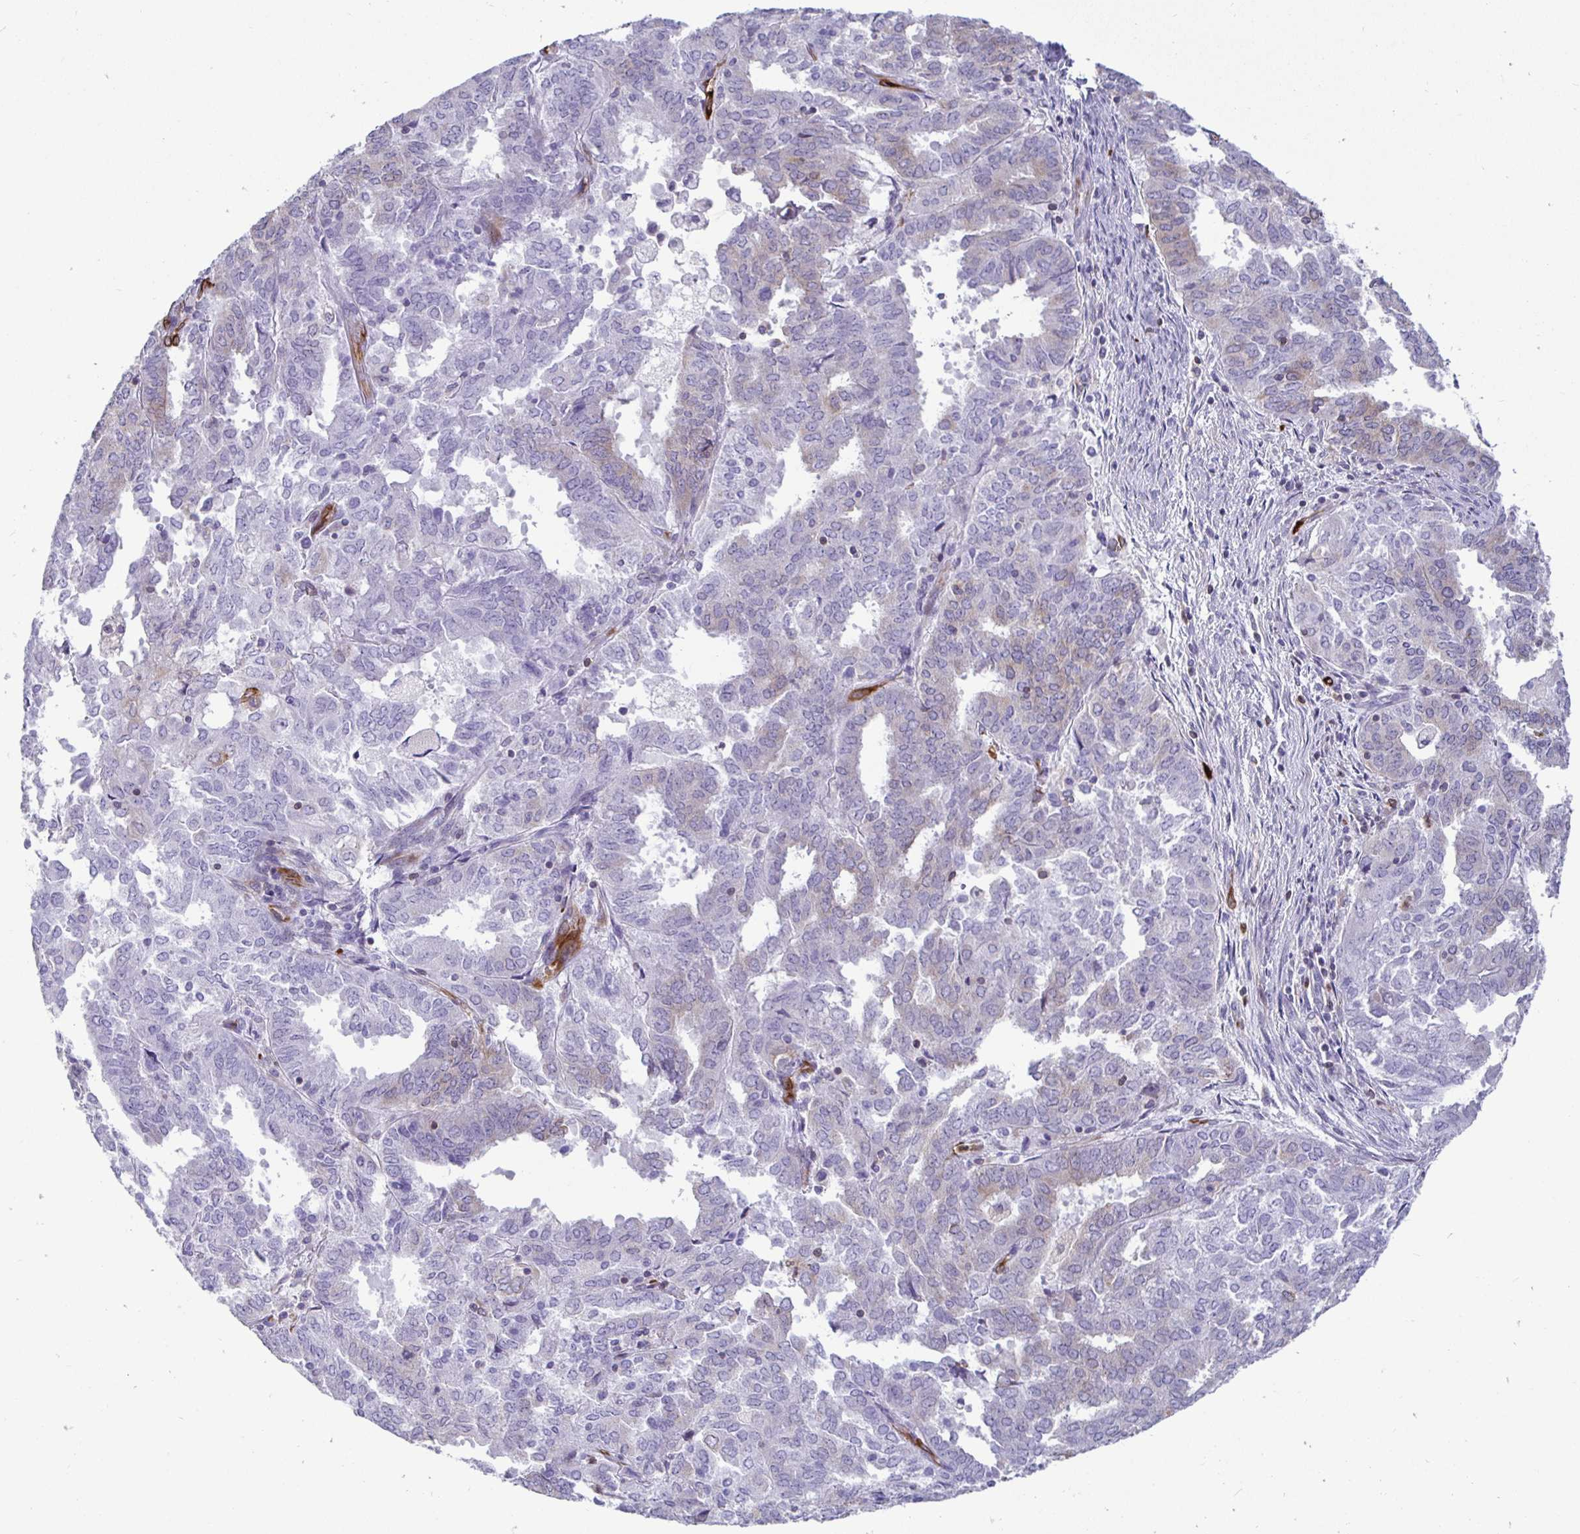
{"staining": {"intensity": "negative", "quantity": "none", "location": "none"}, "tissue": "endometrial cancer", "cell_type": "Tumor cells", "image_type": "cancer", "snomed": [{"axis": "morphology", "description": "Adenocarcinoma, NOS"}, {"axis": "topography", "description": "Endometrium"}], "caption": "The micrograph exhibits no staining of tumor cells in endometrial cancer (adenocarcinoma).", "gene": "TP53I11", "patient": {"sex": "female", "age": 72}}